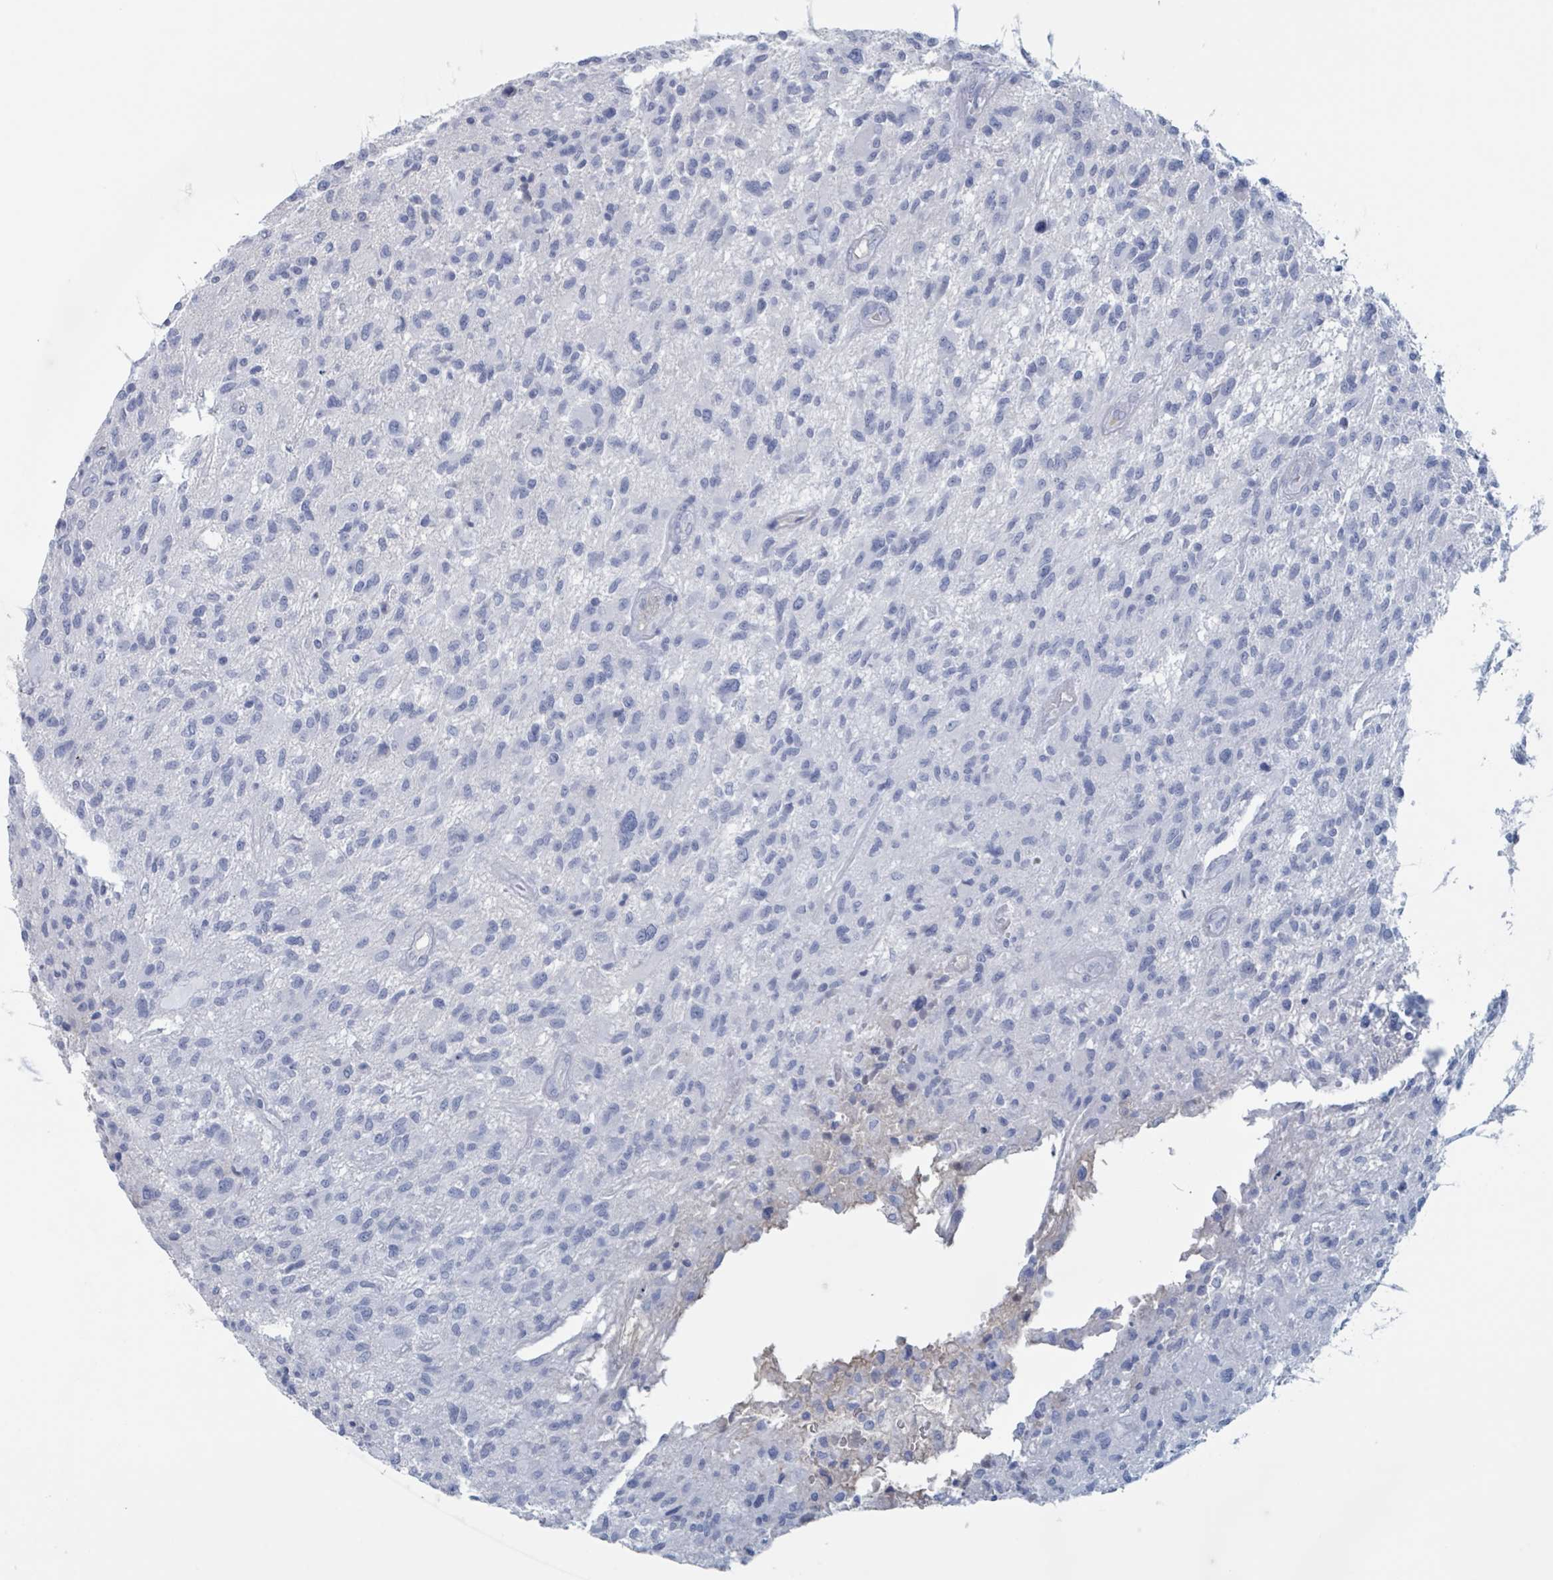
{"staining": {"intensity": "negative", "quantity": "none", "location": "none"}, "tissue": "glioma", "cell_type": "Tumor cells", "image_type": "cancer", "snomed": [{"axis": "morphology", "description": "Glioma, malignant, High grade"}, {"axis": "topography", "description": "Brain"}], "caption": "IHC micrograph of neoplastic tissue: glioma stained with DAB demonstrates no significant protein staining in tumor cells.", "gene": "KLK4", "patient": {"sex": "male", "age": 47}}